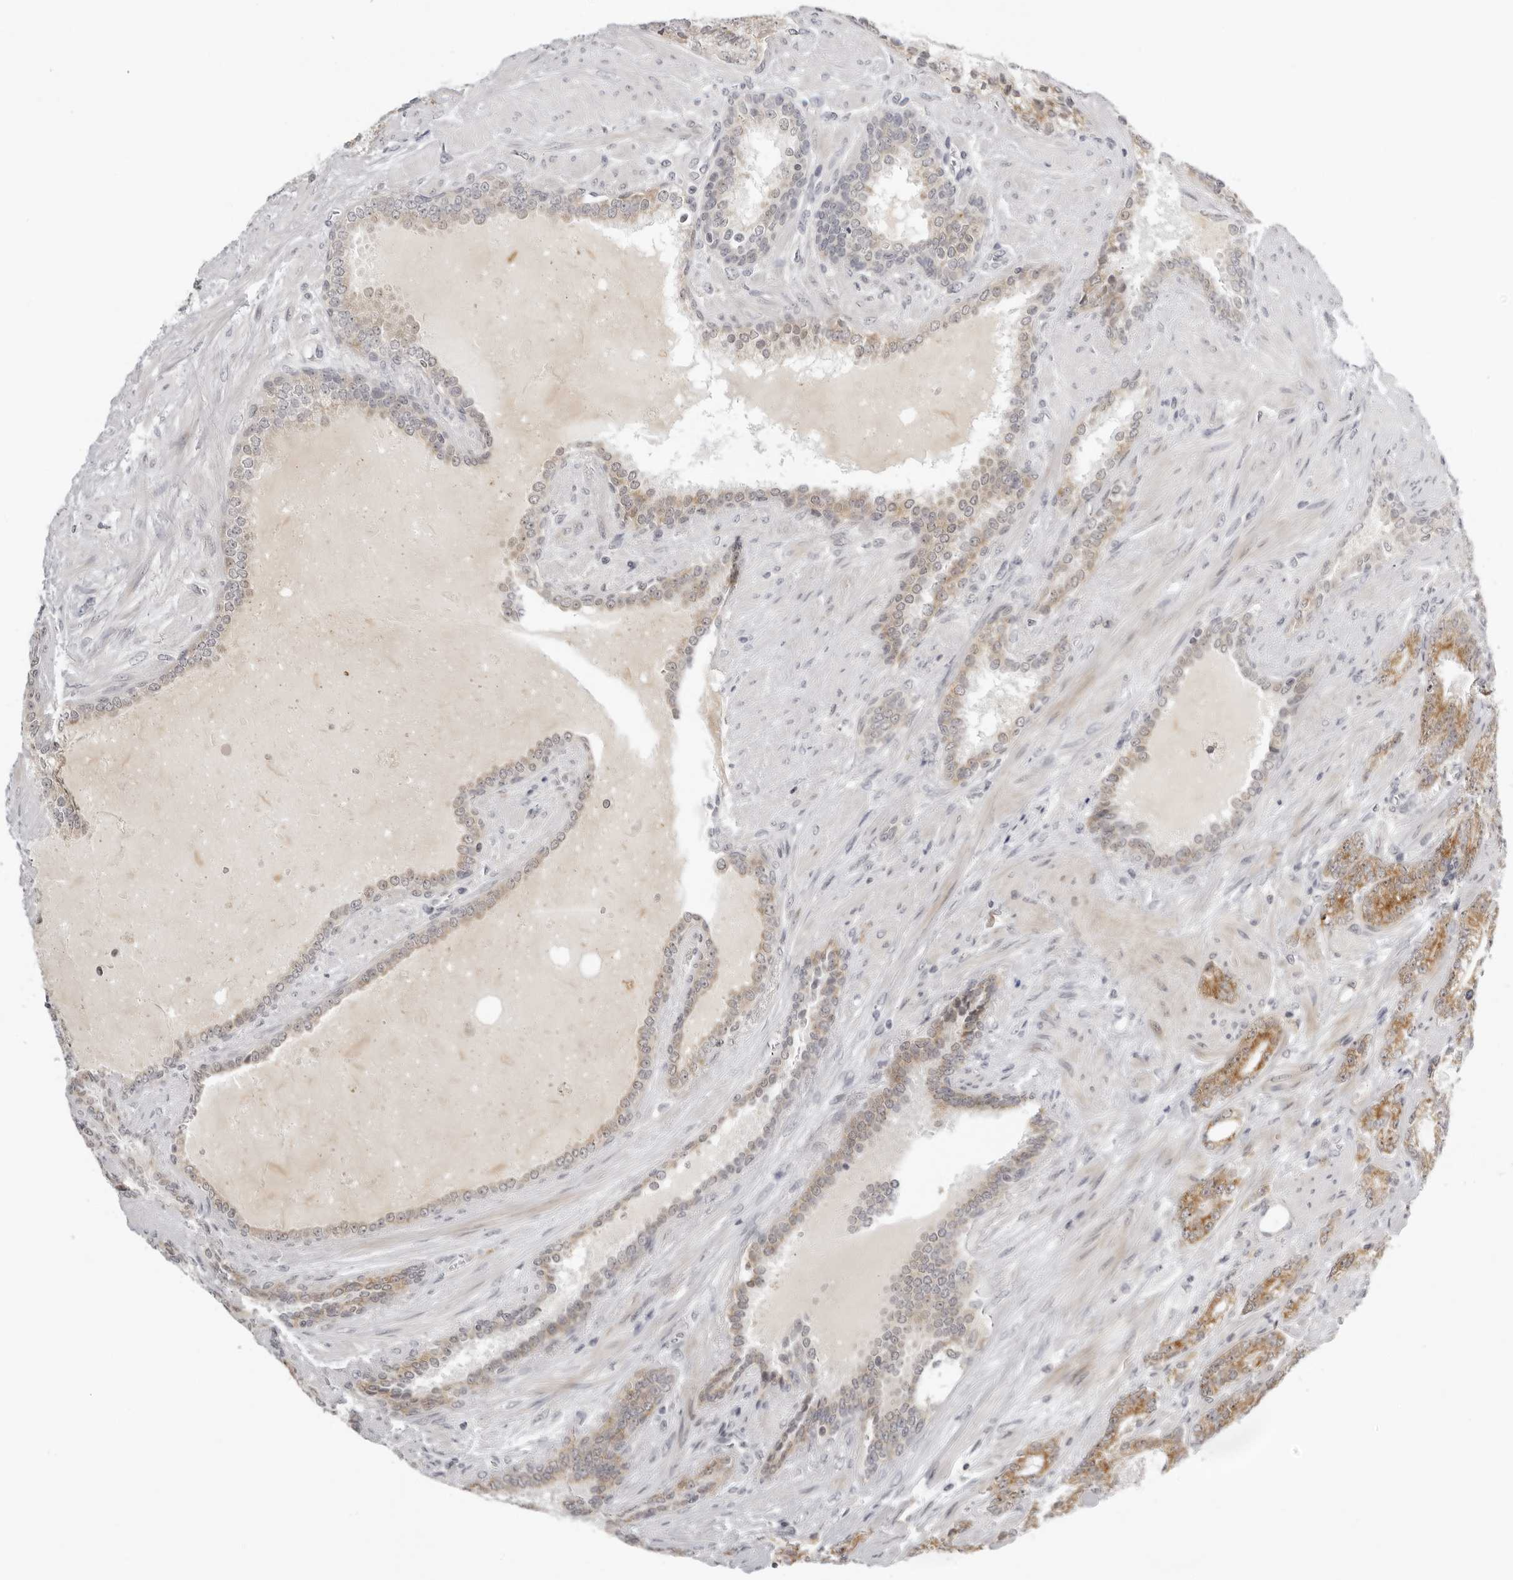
{"staining": {"intensity": "moderate", "quantity": ">75%", "location": "cytoplasmic/membranous"}, "tissue": "prostate cancer", "cell_type": "Tumor cells", "image_type": "cancer", "snomed": [{"axis": "morphology", "description": "Adenocarcinoma, High grade"}, {"axis": "topography", "description": "Prostate"}], "caption": "Human prostate cancer stained for a protein (brown) reveals moderate cytoplasmic/membranous positive staining in about >75% of tumor cells.", "gene": "ACP6", "patient": {"sex": "male", "age": 73}}